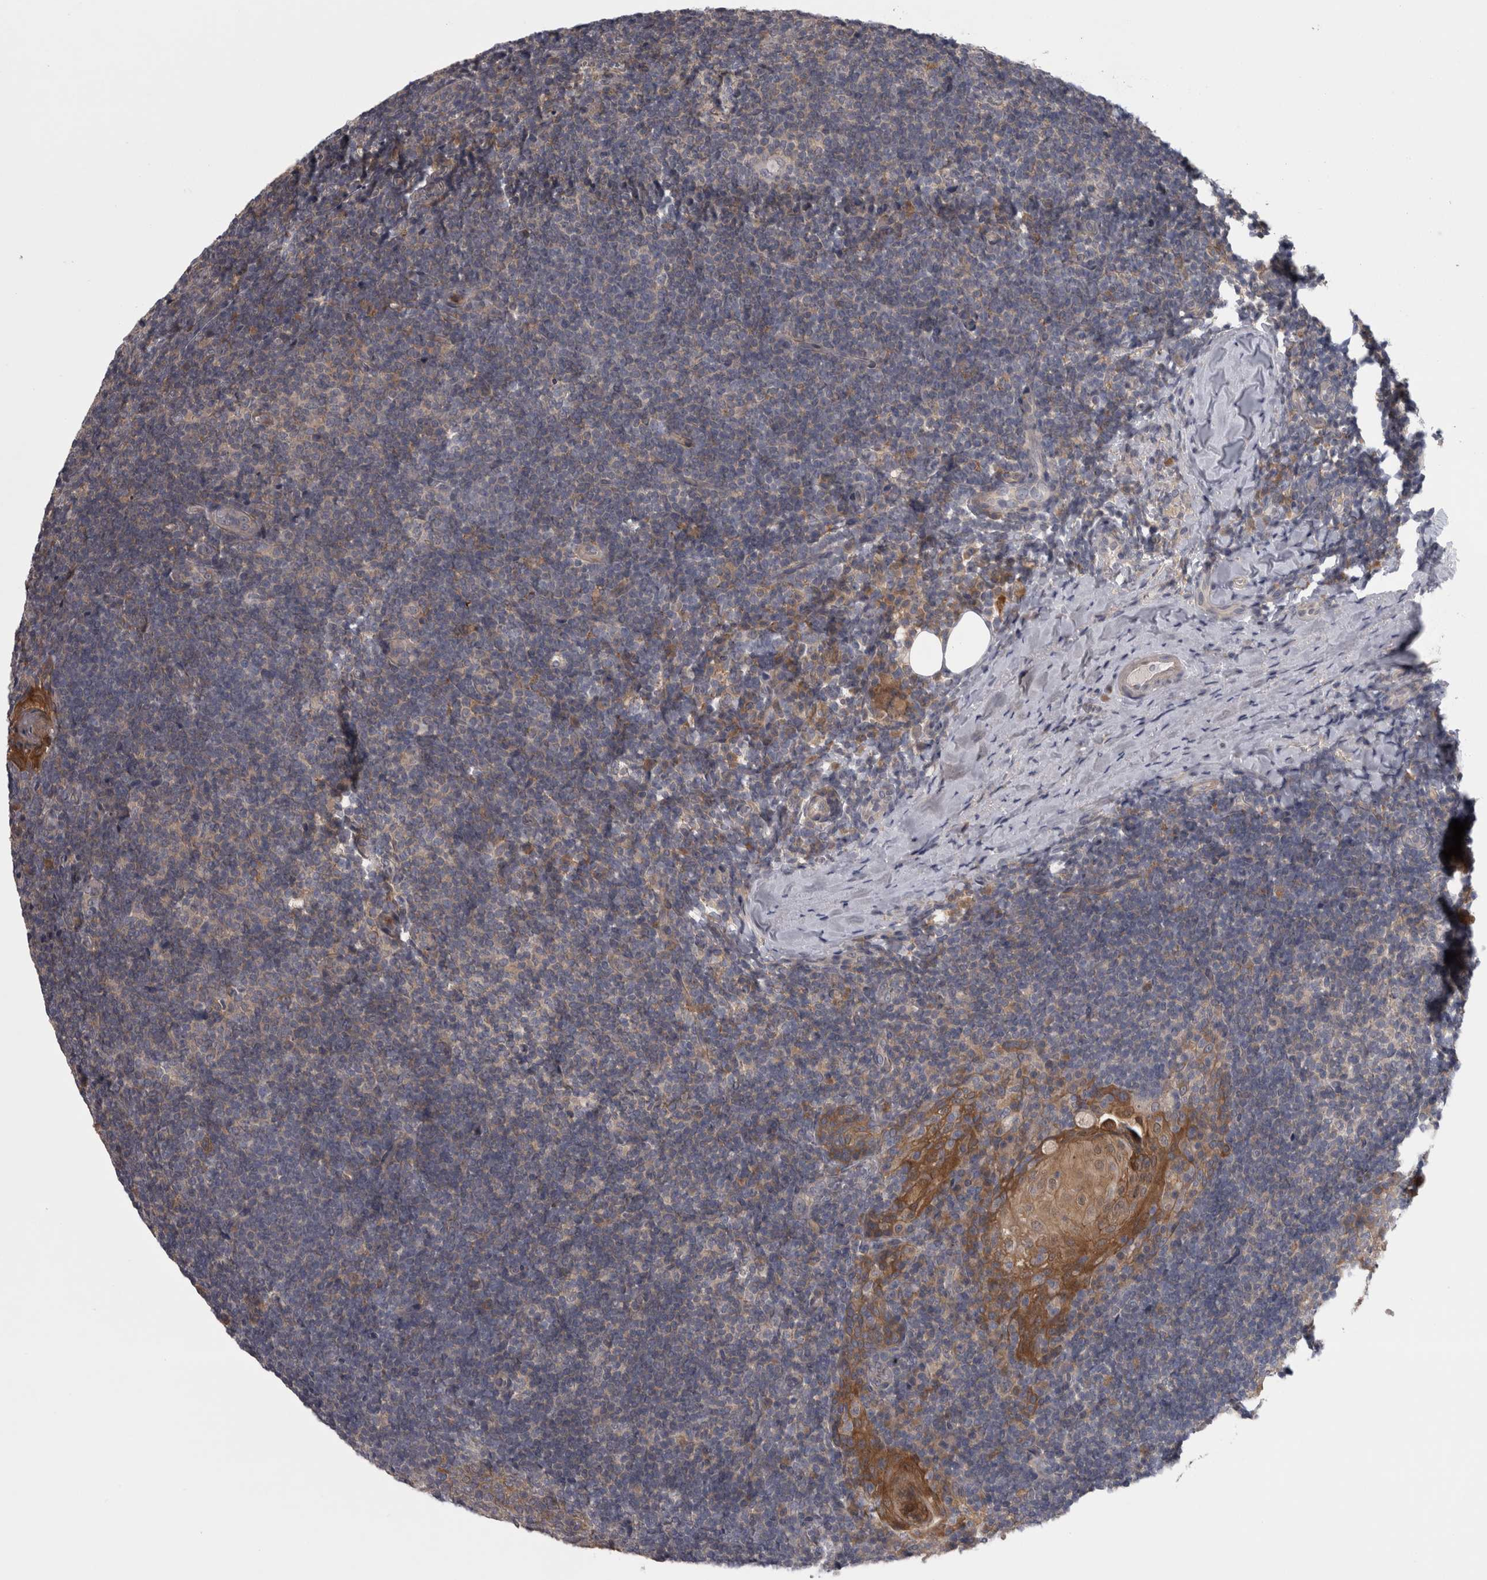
{"staining": {"intensity": "weak", "quantity": "<25%", "location": "cytoplasmic/membranous"}, "tissue": "tonsil", "cell_type": "Germinal center cells", "image_type": "normal", "snomed": [{"axis": "morphology", "description": "Normal tissue, NOS"}, {"axis": "topography", "description": "Tonsil"}], "caption": "Tonsil was stained to show a protein in brown. There is no significant staining in germinal center cells. (DAB immunohistochemistry visualized using brightfield microscopy, high magnification).", "gene": "PRKCI", "patient": {"sex": "male", "age": 37}}